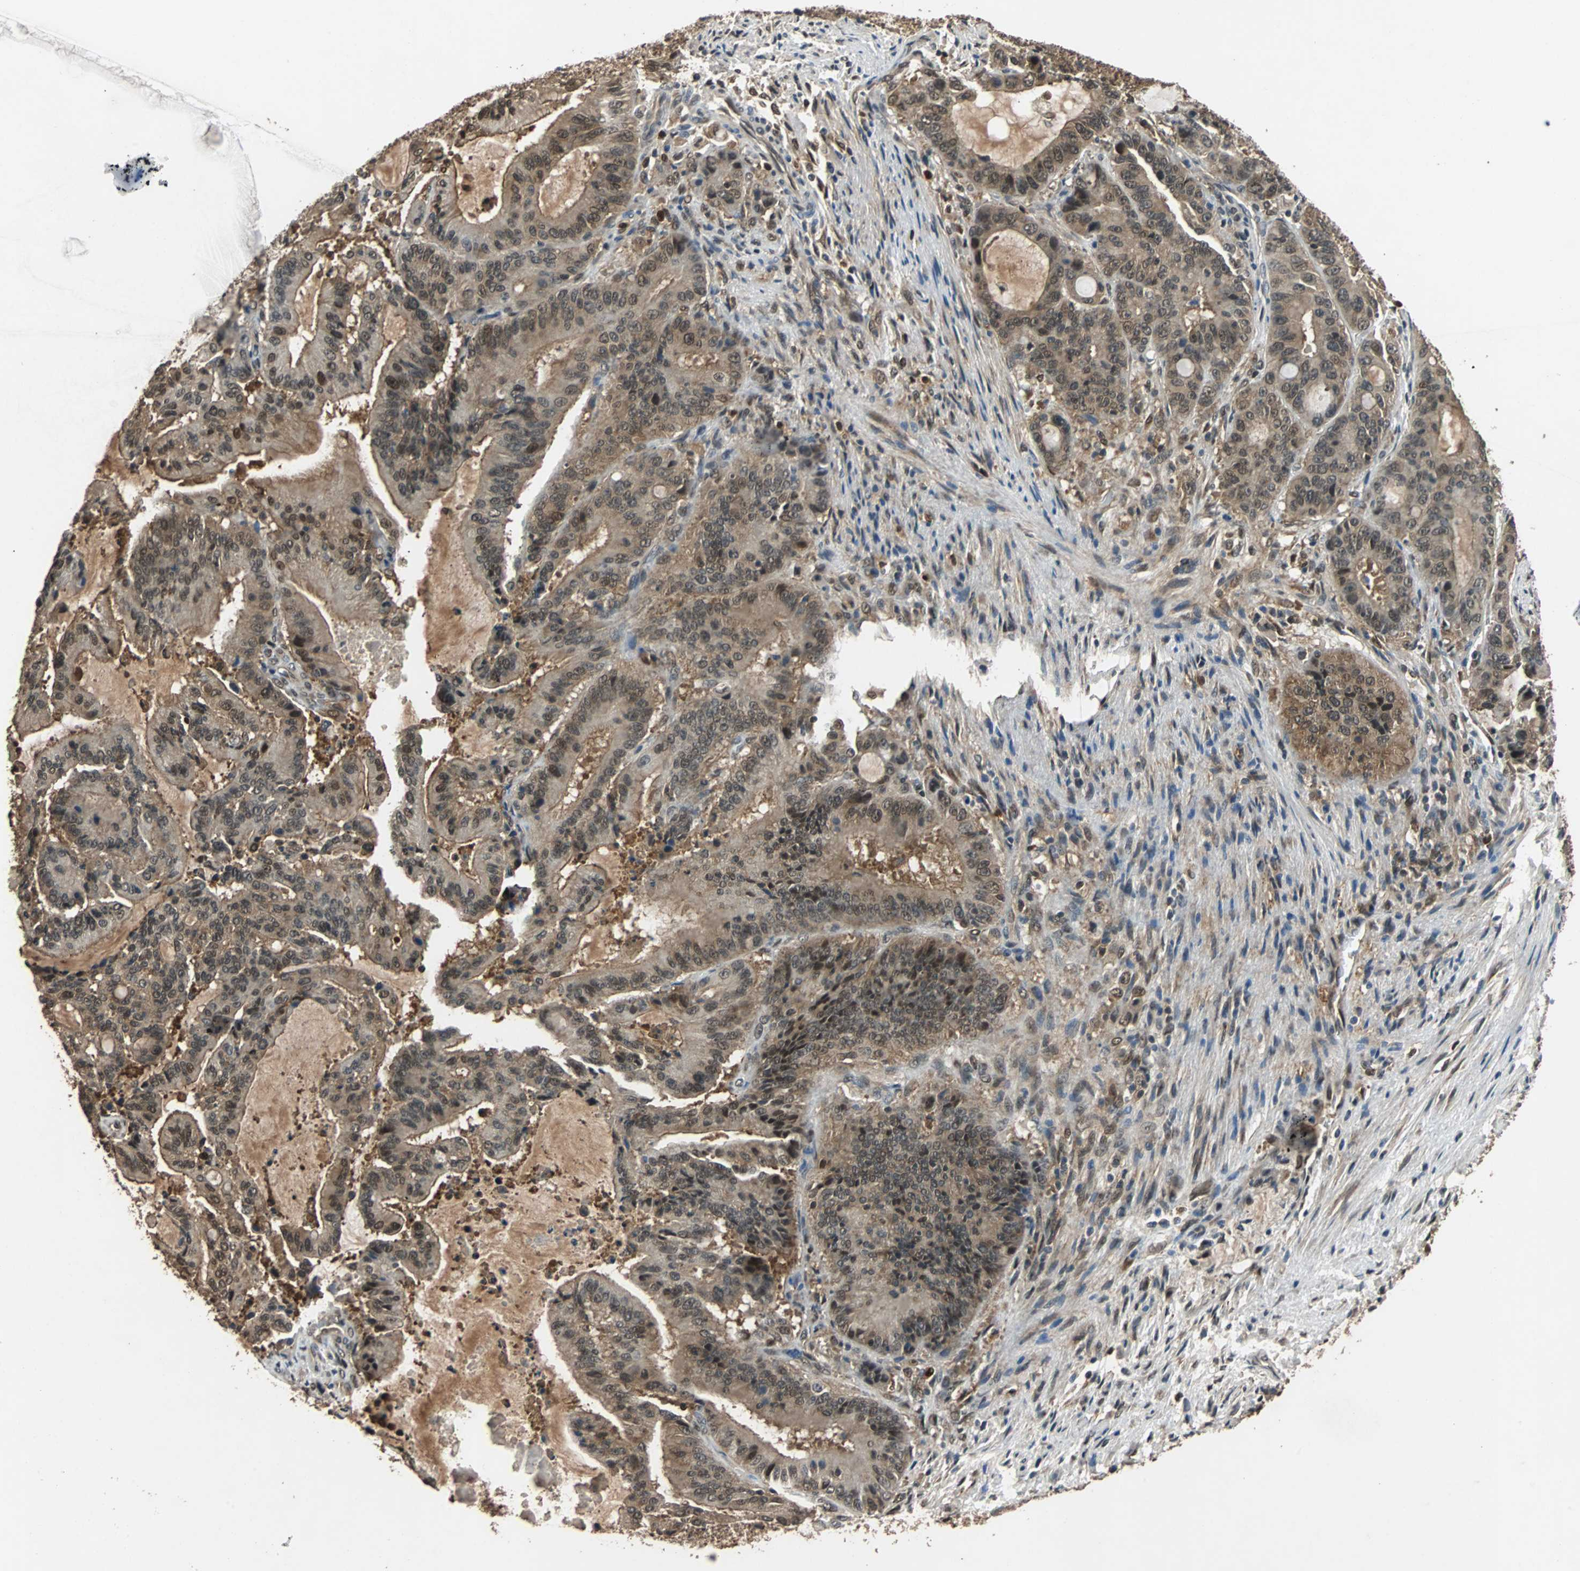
{"staining": {"intensity": "weak", "quantity": ">75%", "location": "cytoplasmic/membranous,nuclear"}, "tissue": "liver cancer", "cell_type": "Tumor cells", "image_type": "cancer", "snomed": [{"axis": "morphology", "description": "Cholangiocarcinoma"}, {"axis": "topography", "description": "Liver"}], "caption": "This is an image of IHC staining of liver cholangiocarcinoma, which shows weak positivity in the cytoplasmic/membranous and nuclear of tumor cells.", "gene": "PRDX6", "patient": {"sex": "female", "age": 73}}